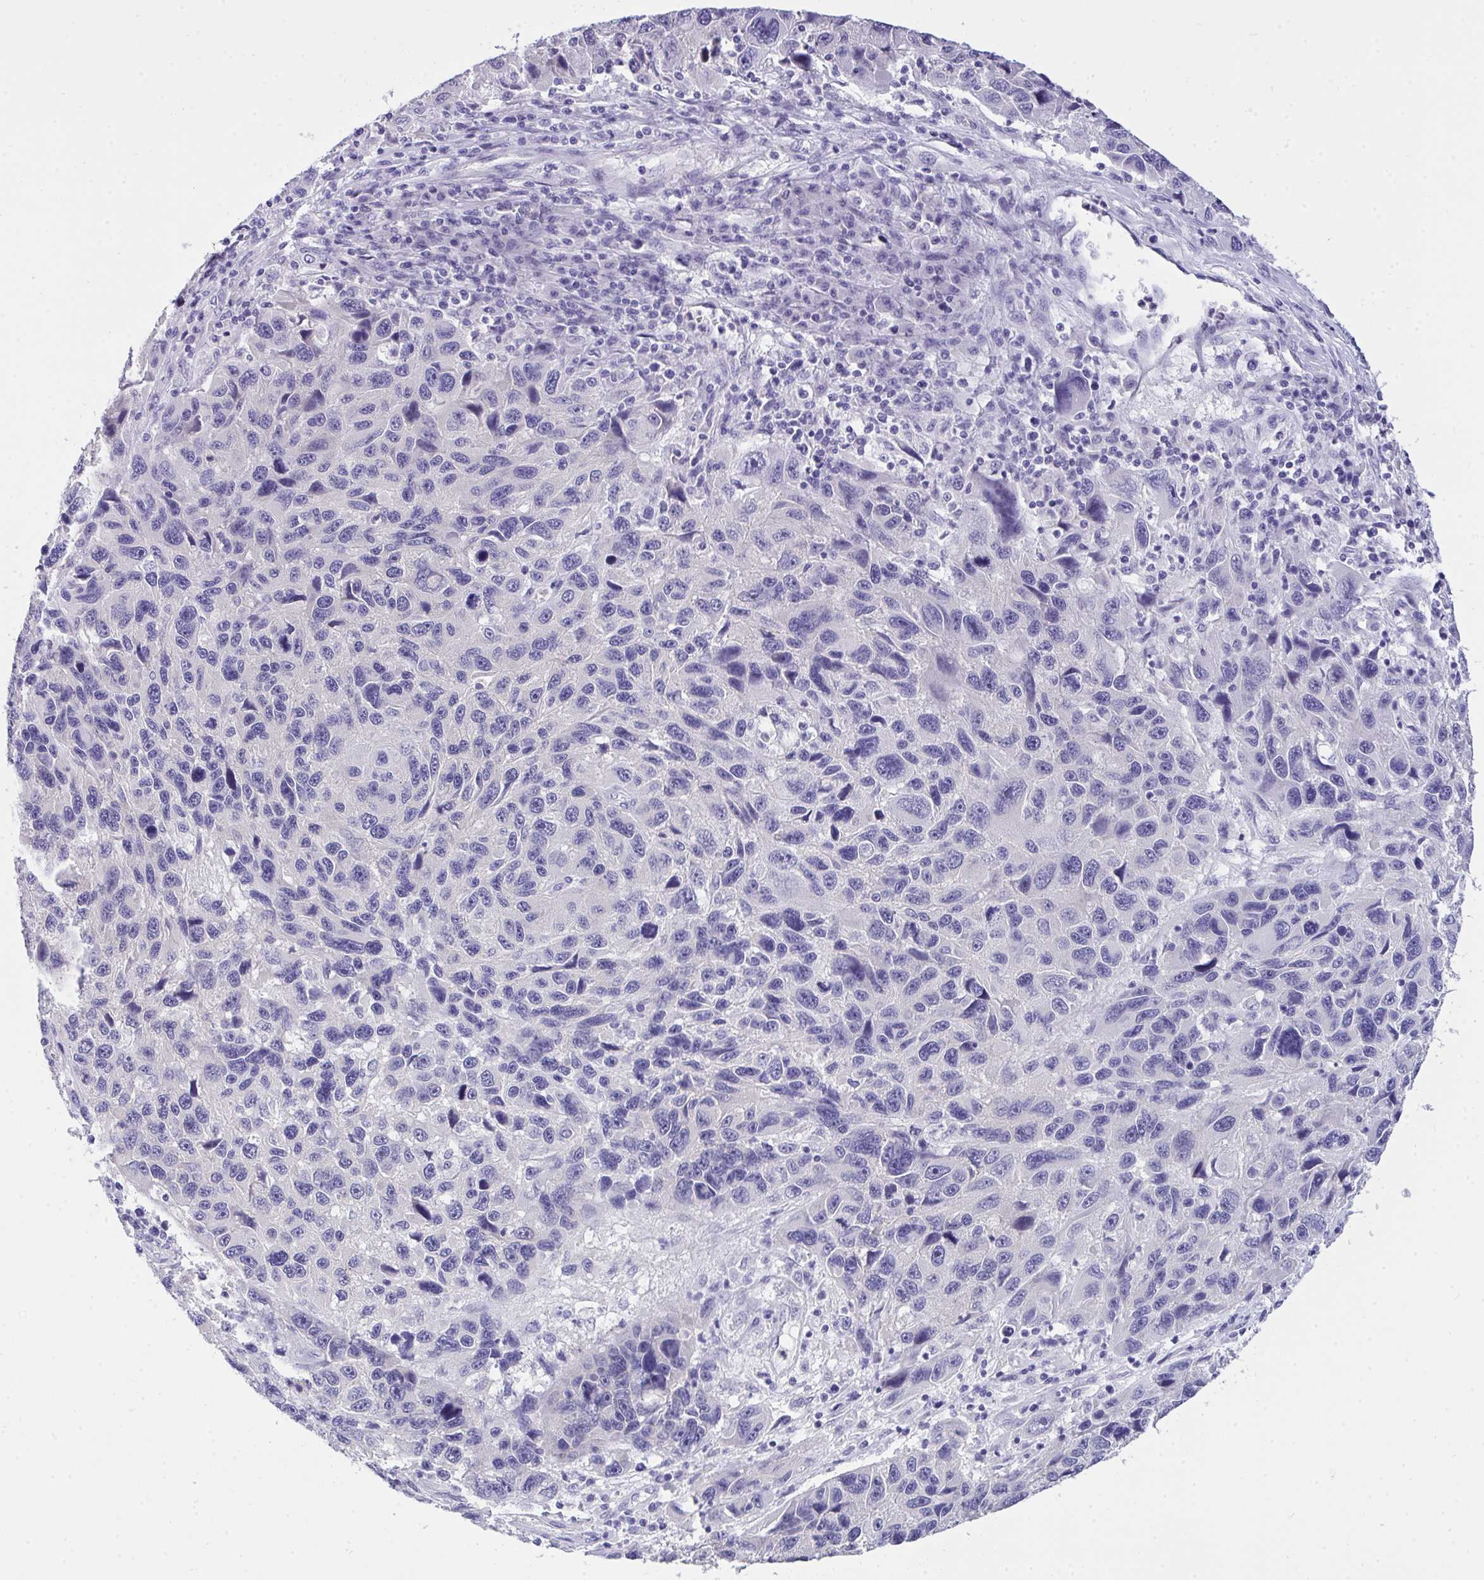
{"staining": {"intensity": "negative", "quantity": "none", "location": "none"}, "tissue": "melanoma", "cell_type": "Tumor cells", "image_type": "cancer", "snomed": [{"axis": "morphology", "description": "Malignant melanoma, NOS"}, {"axis": "topography", "description": "Skin"}], "caption": "Malignant melanoma was stained to show a protein in brown. There is no significant staining in tumor cells.", "gene": "VGLL3", "patient": {"sex": "male", "age": 53}}